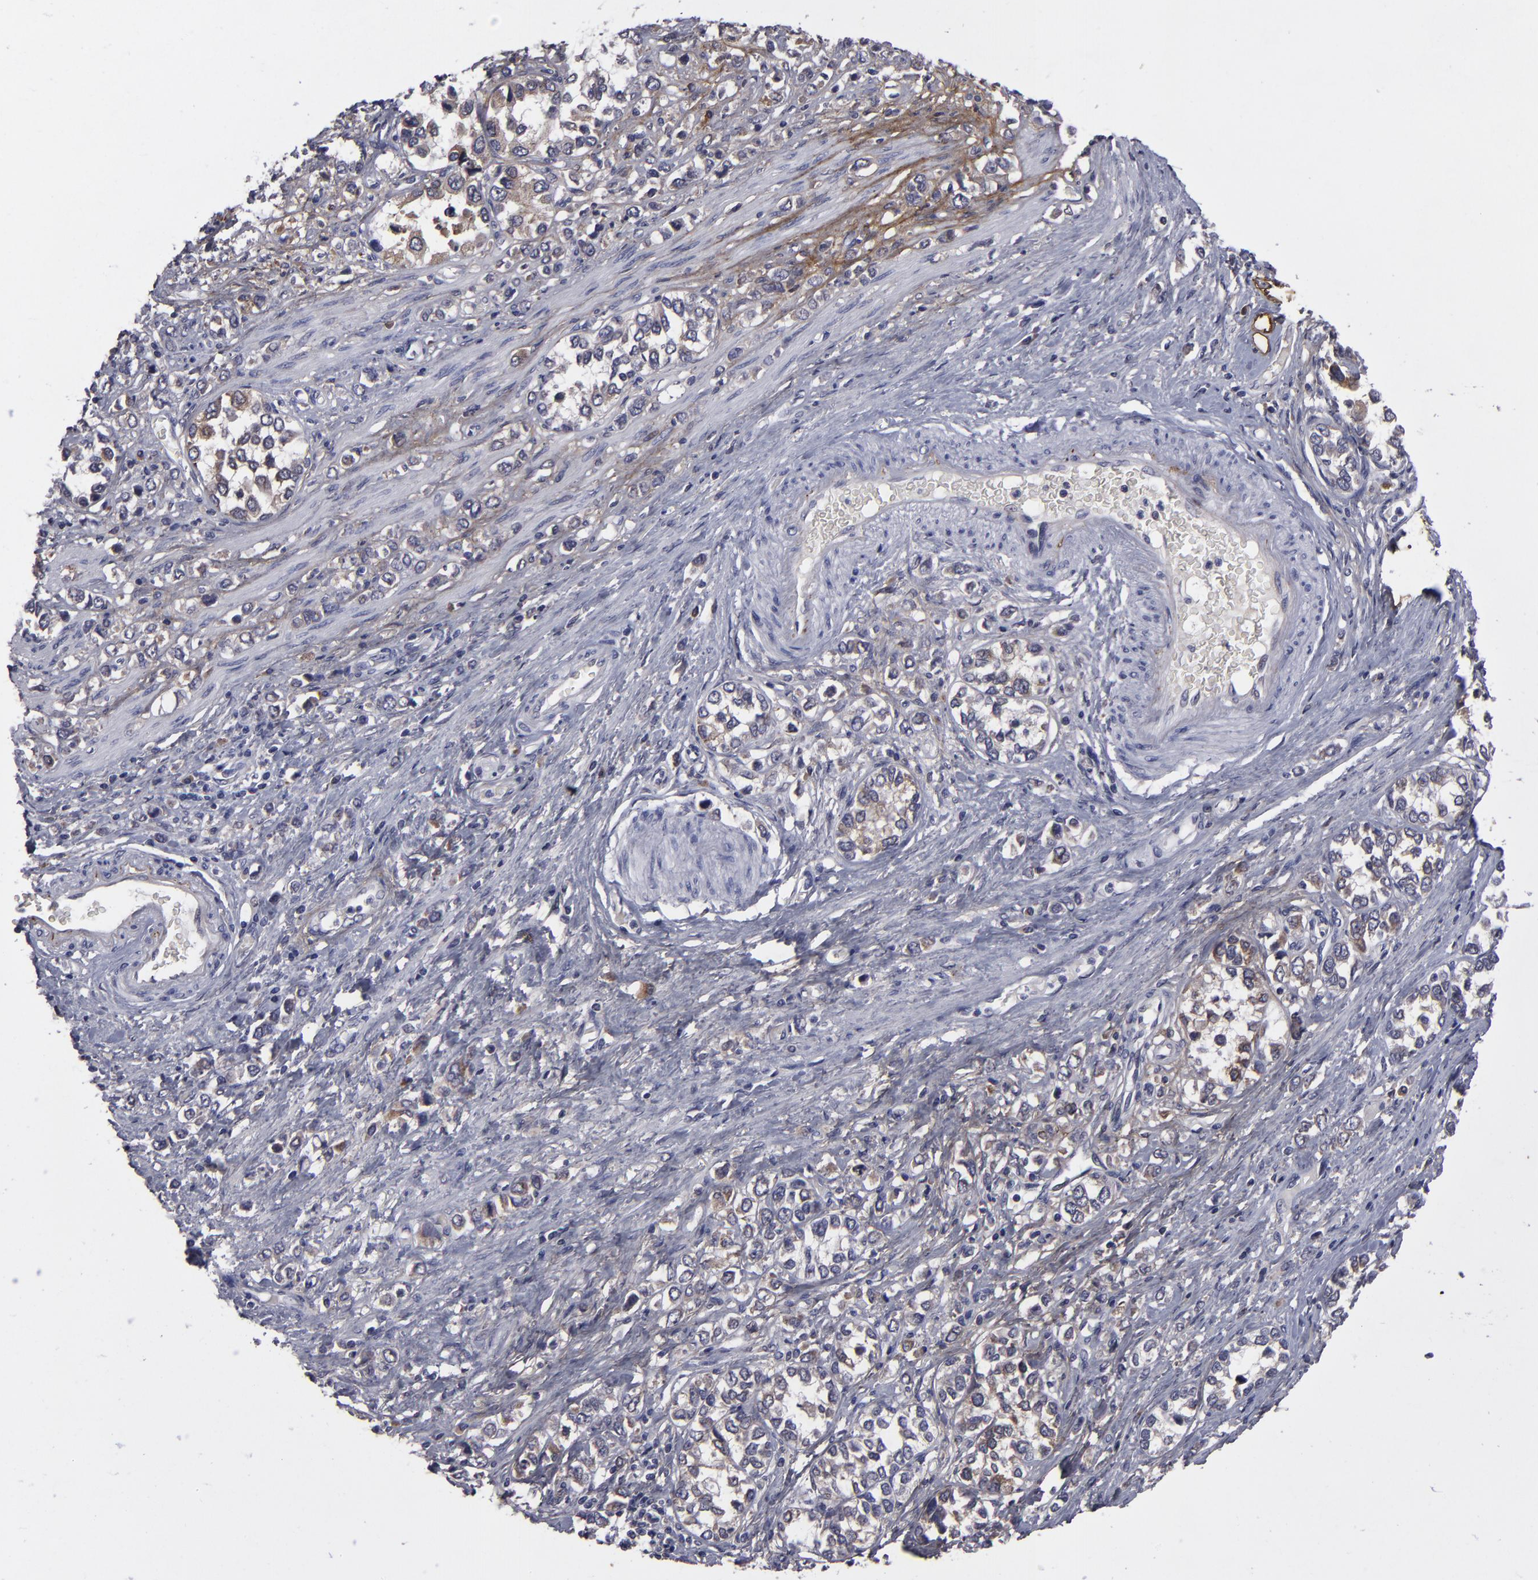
{"staining": {"intensity": "weak", "quantity": ">75%", "location": "cytoplasmic/membranous"}, "tissue": "stomach cancer", "cell_type": "Tumor cells", "image_type": "cancer", "snomed": [{"axis": "morphology", "description": "Adenocarcinoma, NOS"}, {"axis": "topography", "description": "Stomach, upper"}], "caption": "IHC histopathology image of human stomach adenocarcinoma stained for a protein (brown), which demonstrates low levels of weak cytoplasmic/membranous expression in approximately >75% of tumor cells.", "gene": "IL12A", "patient": {"sex": "male", "age": 76}}